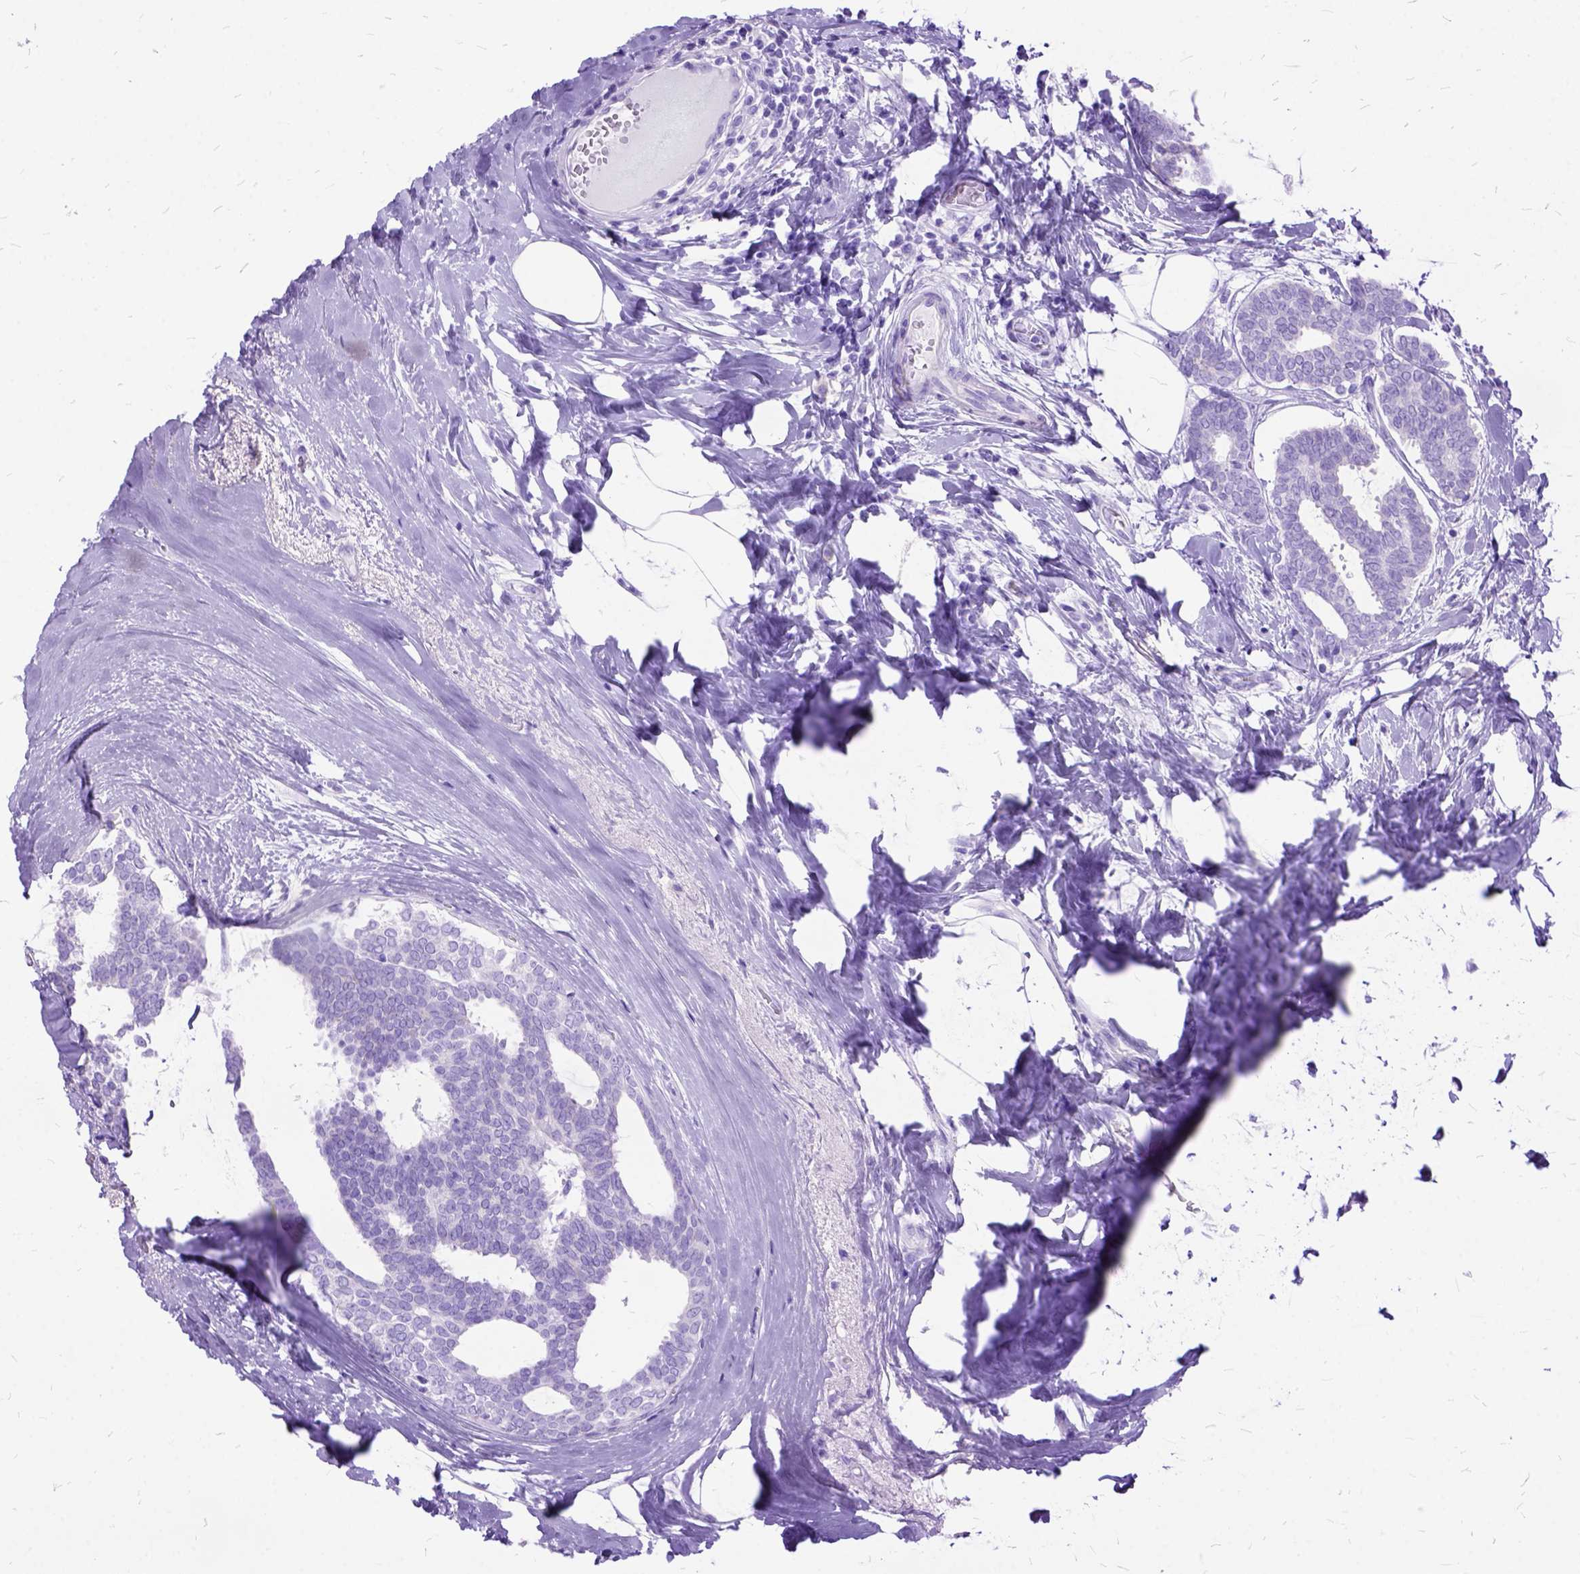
{"staining": {"intensity": "negative", "quantity": "none", "location": "none"}, "tissue": "breast cancer", "cell_type": "Tumor cells", "image_type": "cancer", "snomed": [{"axis": "morphology", "description": "Intraductal carcinoma, in situ"}, {"axis": "morphology", "description": "Duct carcinoma"}, {"axis": "morphology", "description": "Lobular carcinoma, in situ"}, {"axis": "topography", "description": "Breast"}], "caption": "Immunohistochemistry (IHC) image of neoplastic tissue: breast cancer stained with DAB reveals no significant protein positivity in tumor cells.", "gene": "DNAH2", "patient": {"sex": "female", "age": 44}}